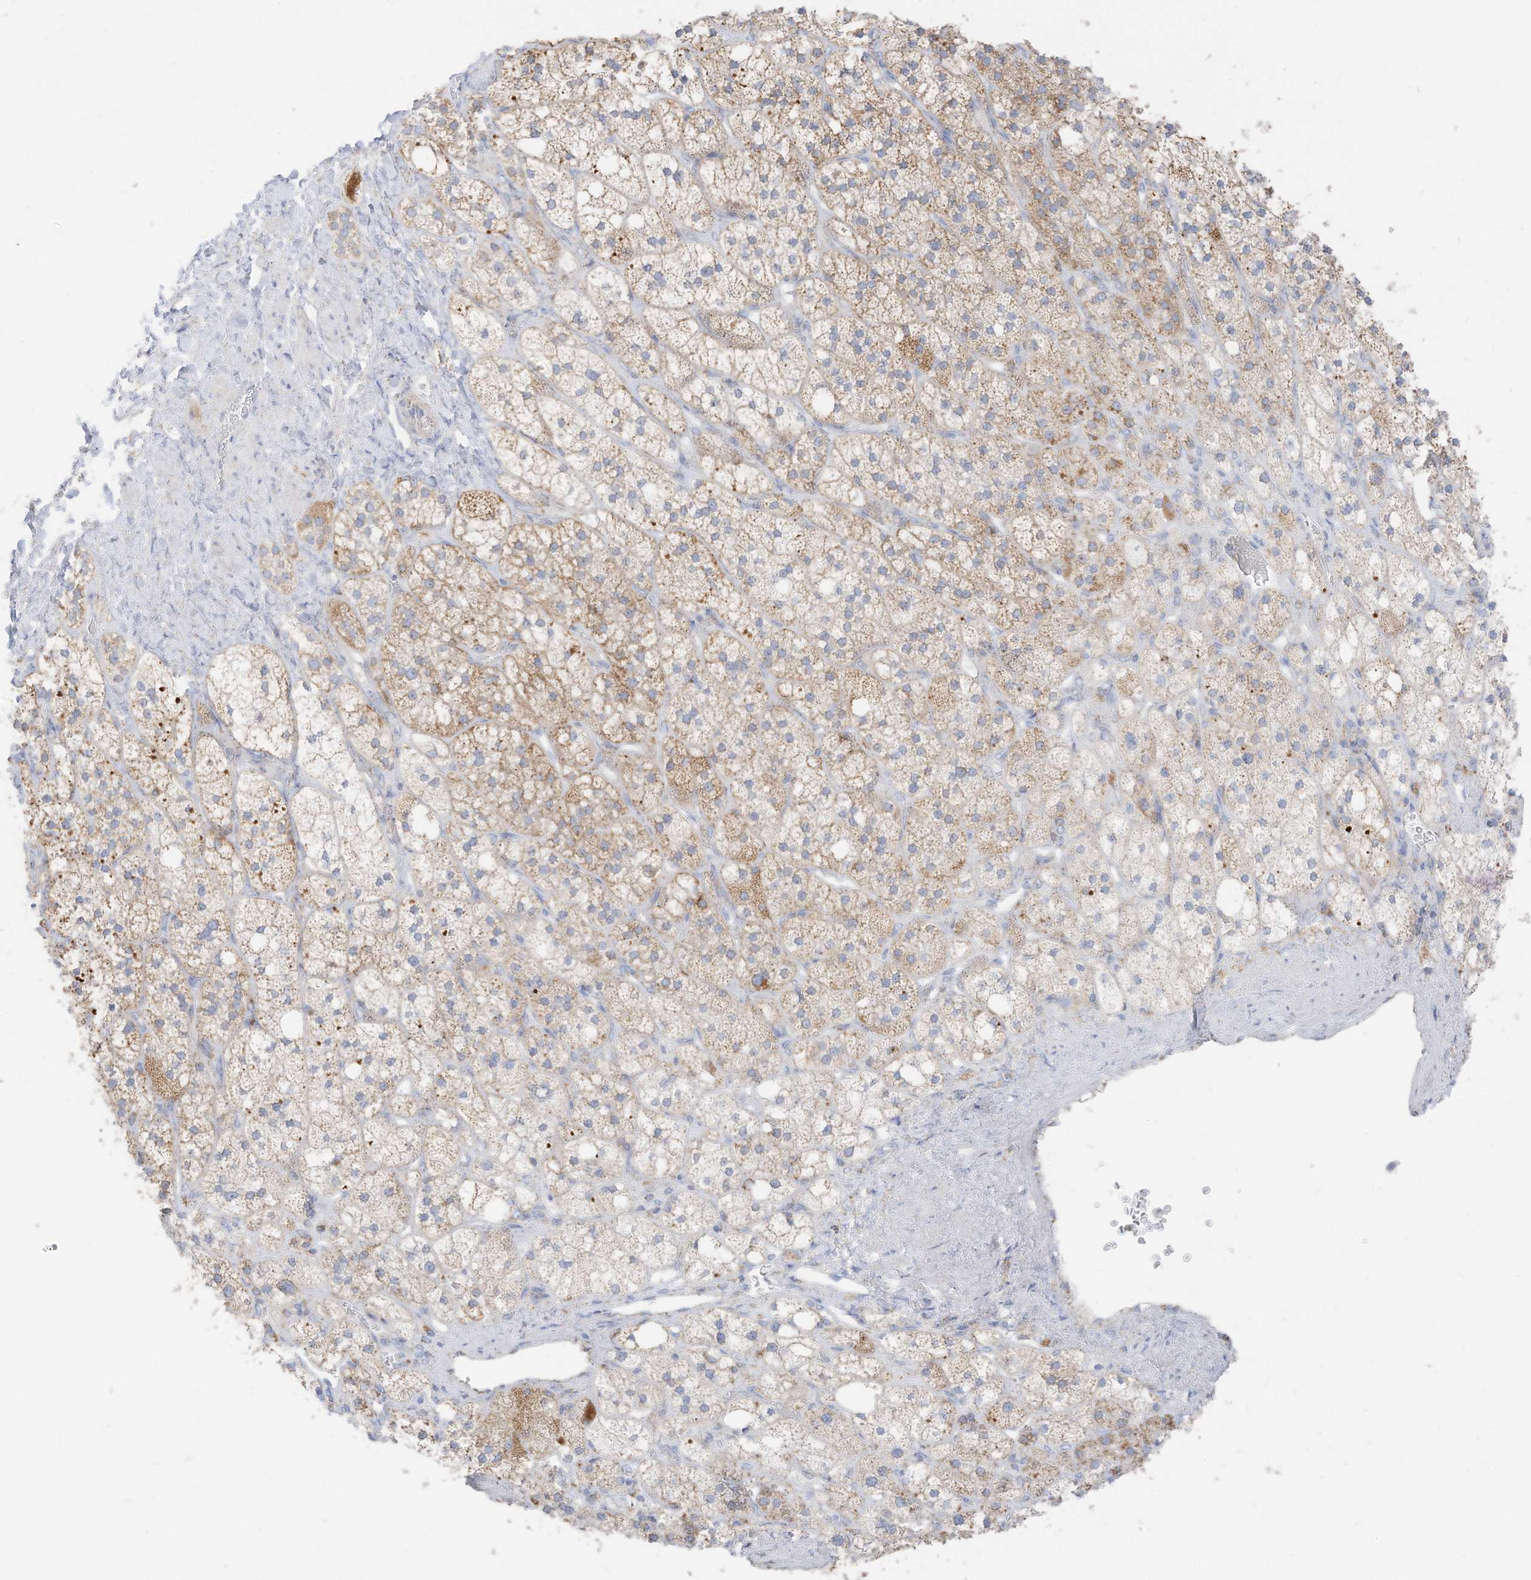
{"staining": {"intensity": "moderate", "quantity": ">75%", "location": "cytoplasmic/membranous"}, "tissue": "adrenal gland", "cell_type": "Glandular cells", "image_type": "normal", "snomed": [{"axis": "morphology", "description": "Normal tissue, NOS"}, {"axis": "topography", "description": "Adrenal gland"}], "caption": "Immunohistochemistry (DAB (3,3'-diaminobenzidine)) staining of unremarkable human adrenal gland reveals moderate cytoplasmic/membranous protein expression in about >75% of glandular cells.", "gene": "ETHE1", "patient": {"sex": "male", "age": 61}}